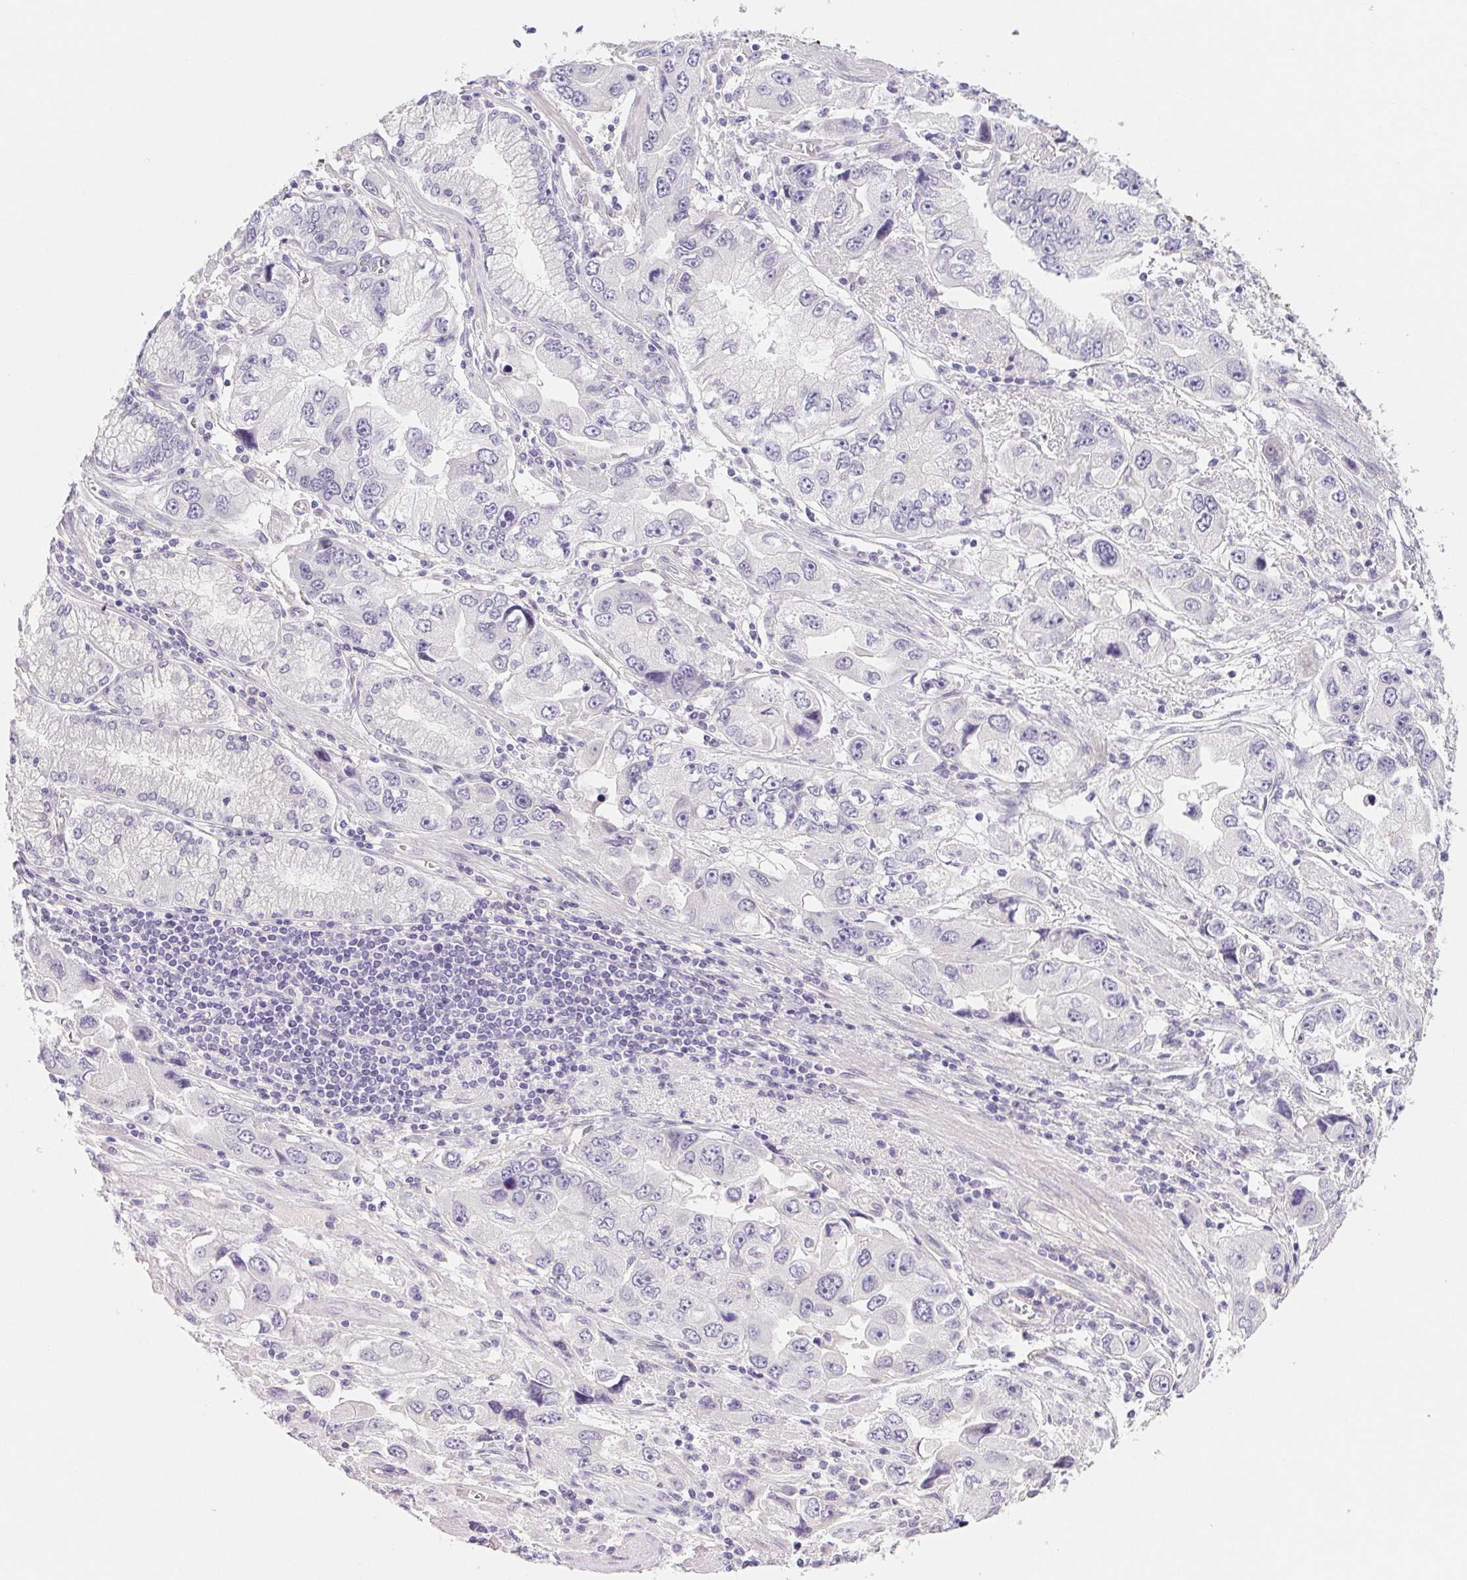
{"staining": {"intensity": "negative", "quantity": "none", "location": "none"}, "tissue": "stomach cancer", "cell_type": "Tumor cells", "image_type": "cancer", "snomed": [{"axis": "morphology", "description": "Adenocarcinoma, NOS"}, {"axis": "topography", "description": "Stomach, lower"}], "caption": "Tumor cells are negative for protein expression in human stomach adenocarcinoma. (DAB immunohistochemistry with hematoxylin counter stain).", "gene": "CTNND2", "patient": {"sex": "female", "age": 93}}